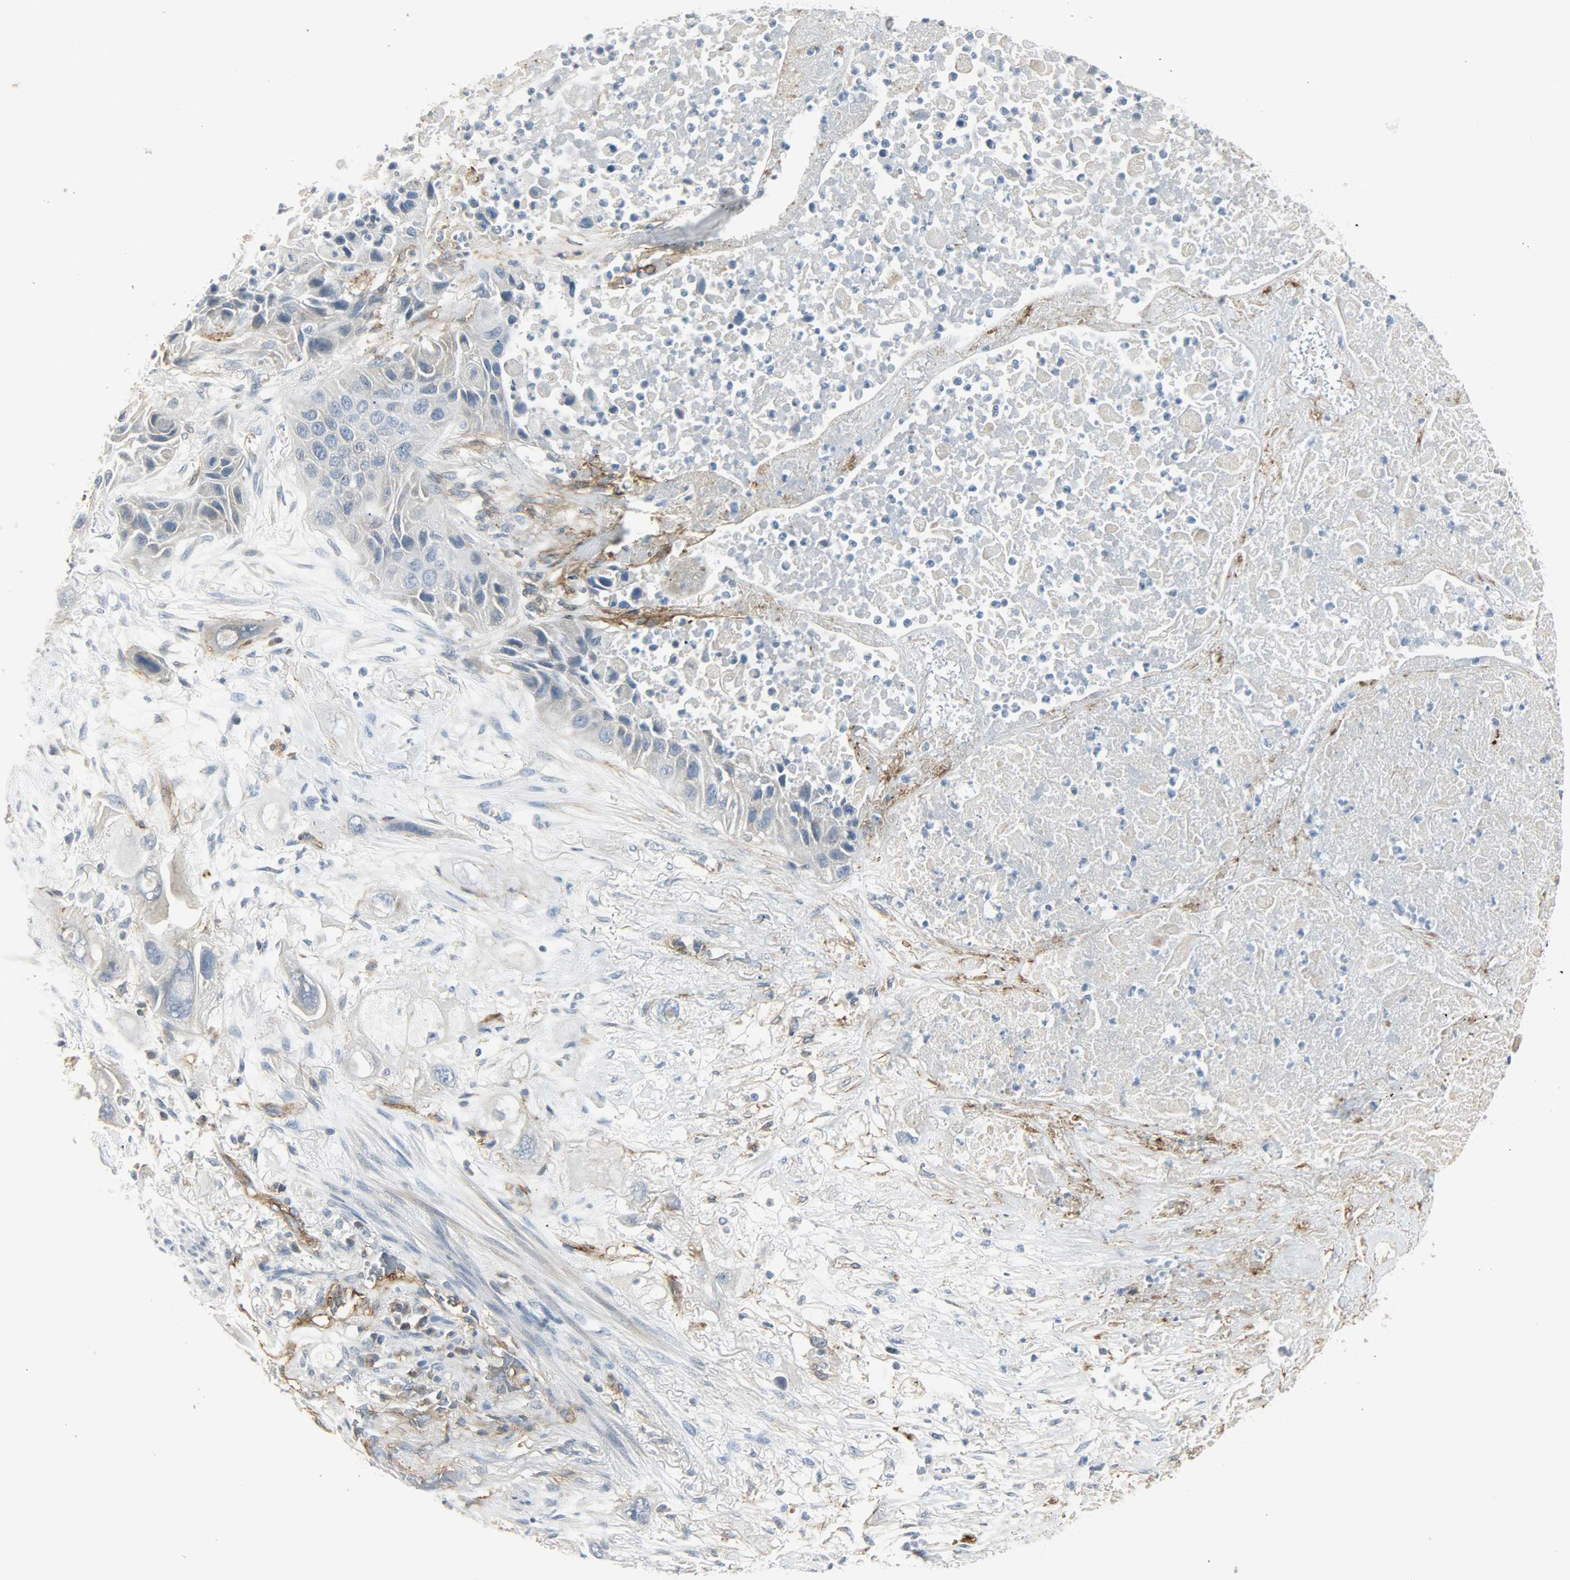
{"staining": {"intensity": "negative", "quantity": "none", "location": "none"}, "tissue": "lung cancer", "cell_type": "Tumor cells", "image_type": "cancer", "snomed": [{"axis": "morphology", "description": "Squamous cell carcinoma, NOS"}, {"axis": "topography", "description": "Lung"}], "caption": "Lung squamous cell carcinoma was stained to show a protein in brown. There is no significant positivity in tumor cells.", "gene": "ENPEP", "patient": {"sex": "female", "age": 76}}